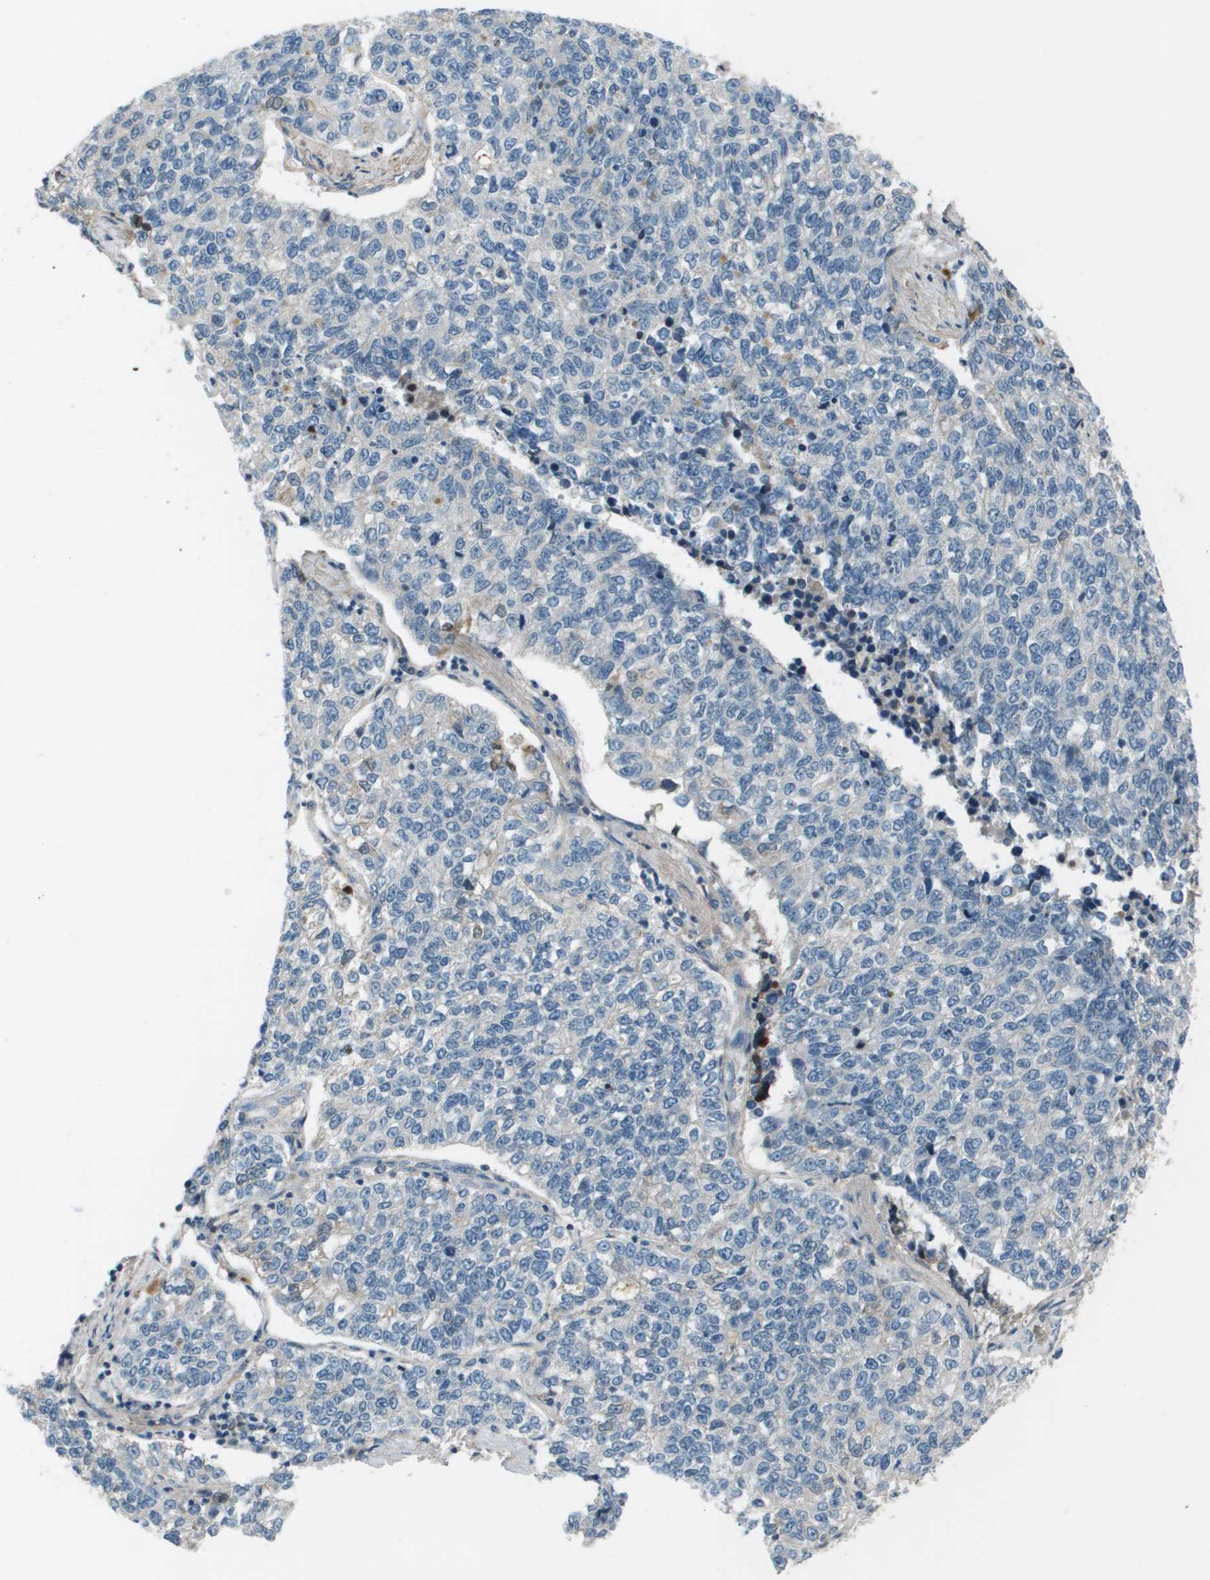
{"staining": {"intensity": "negative", "quantity": "none", "location": "none"}, "tissue": "lung cancer", "cell_type": "Tumor cells", "image_type": "cancer", "snomed": [{"axis": "morphology", "description": "Adenocarcinoma, NOS"}, {"axis": "topography", "description": "Lung"}], "caption": "There is no significant positivity in tumor cells of lung cancer. Brightfield microscopy of IHC stained with DAB (brown) and hematoxylin (blue), captured at high magnification.", "gene": "PCOLCE", "patient": {"sex": "male", "age": 49}}